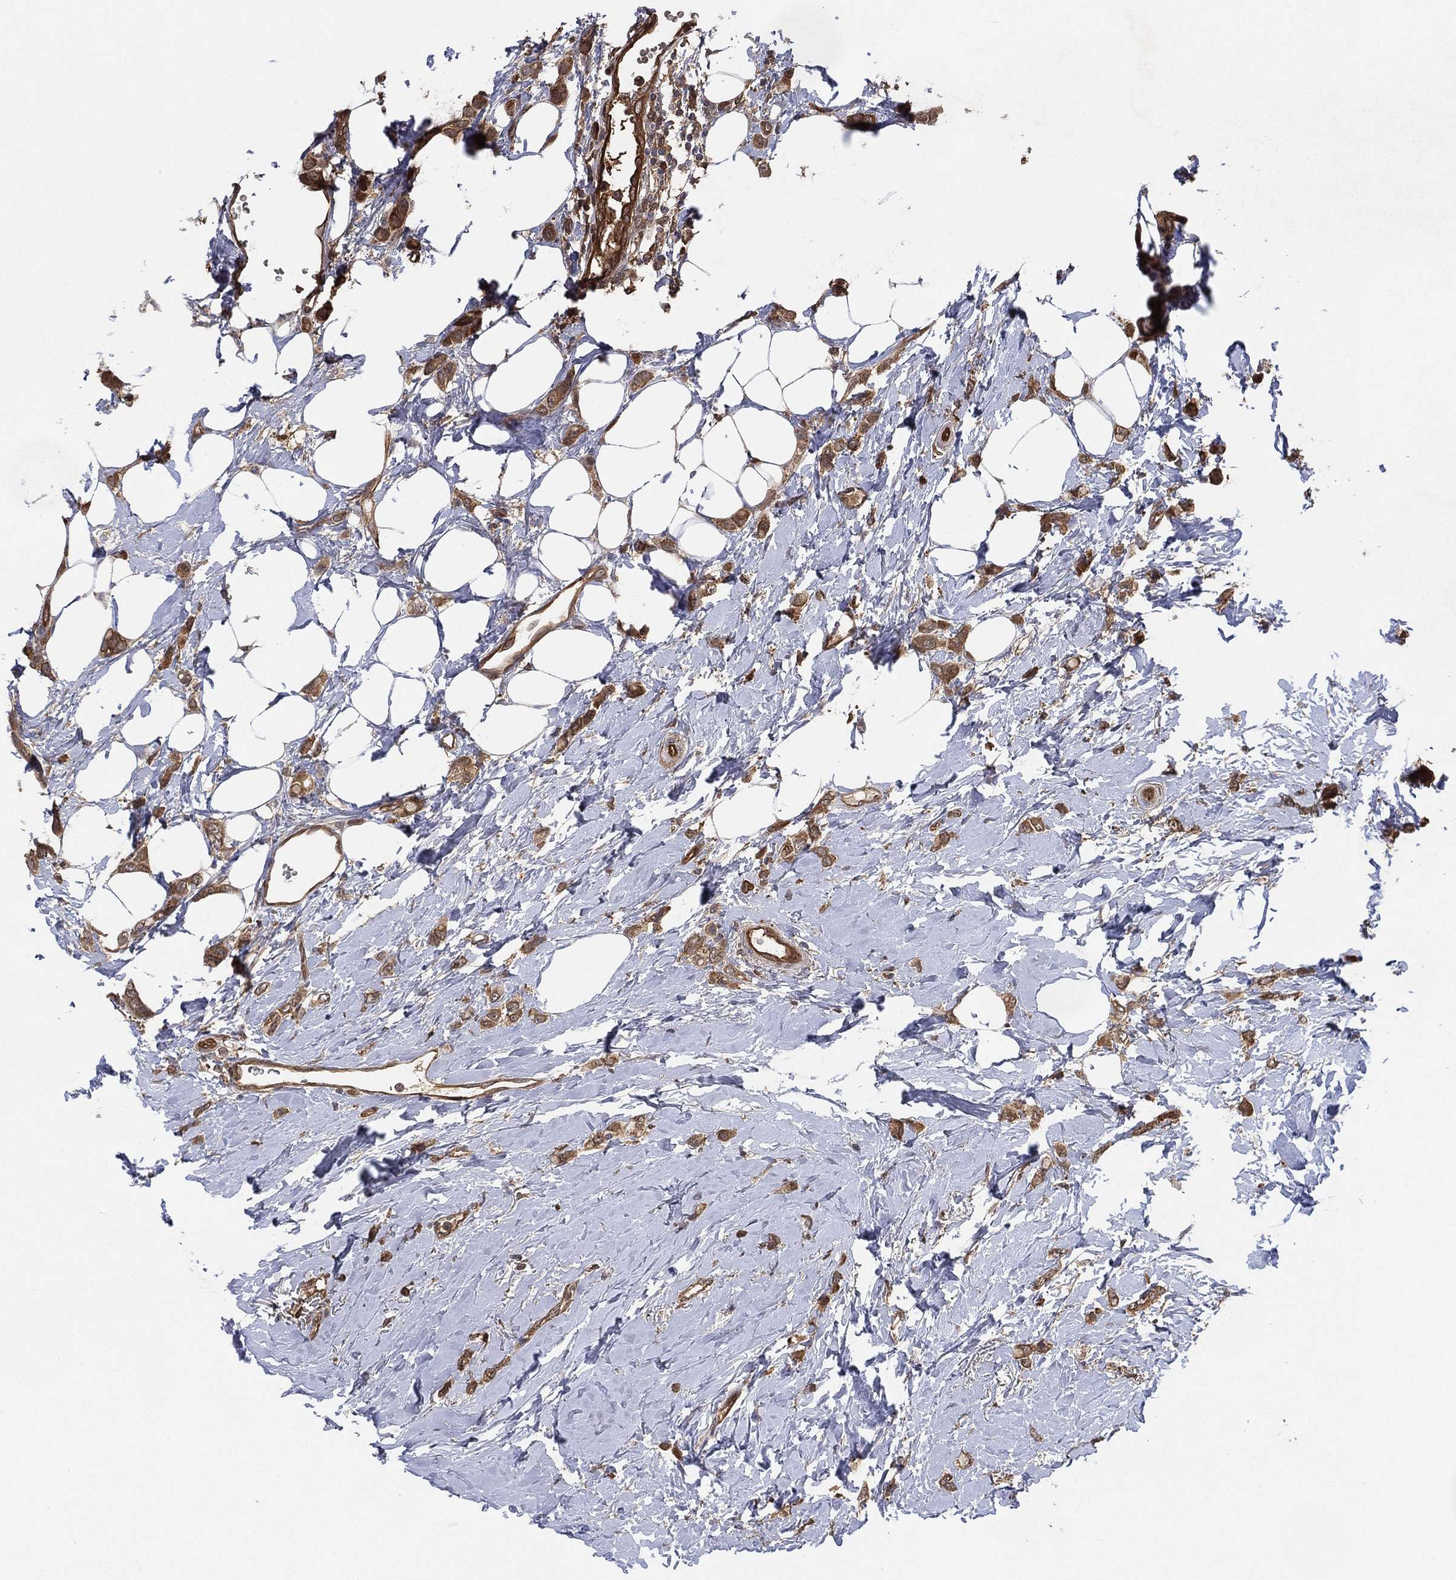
{"staining": {"intensity": "strong", "quantity": "25%-75%", "location": "cytoplasmic/membranous"}, "tissue": "breast cancer", "cell_type": "Tumor cells", "image_type": "cancer", "snomed": [{"axis": "morphology", "description": "Lobular carcinoma"}, {"axis": "topography", "description": "Breast"}], "caption": "Protein analysis of breast lobular carcinoma tissue shows strong cytoplasmic/membranous positivity in approximately 25%-75% of tumor cells. (DAB (3,3'-diaminobenzidine) IHC, brown staining for protein, blue staining for nuclei).", "gene": "PSMG4", "patient": {"sex": "female", "age": 66}}